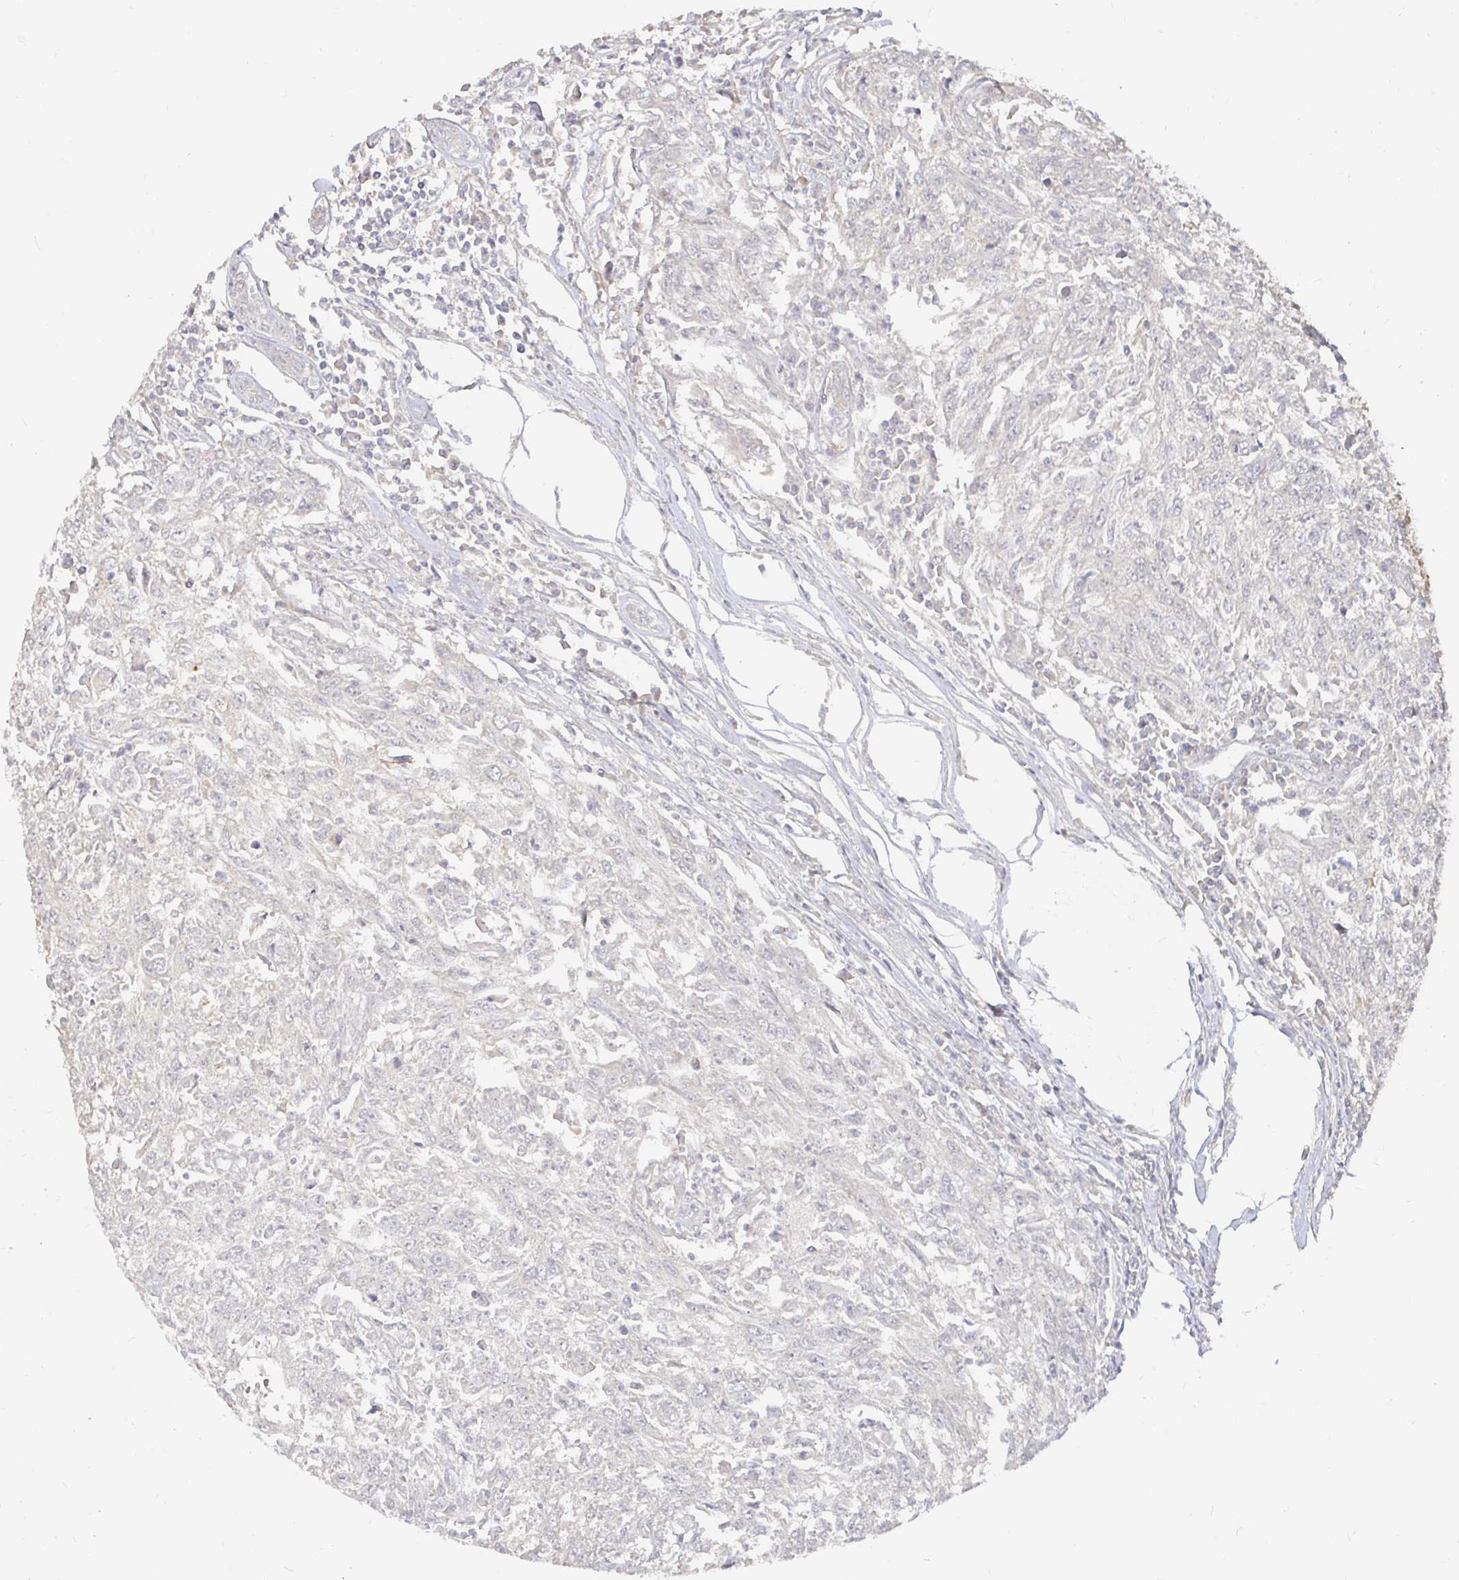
{"staining": {"intensity": "negative", "quantity": "none", "location": "none"}, "tissue": "breast cancer", "cell_type": "Tumor cells", "image_type": "cancer", "snomed": [{"axis": "morphology", "description": "Duct carcinoma"}, {"axis": "topography", "description": "Breast"}], "caption": "A high-resolution photomicrograph shows immunohistochemistry (IHC) staining of breast cancer, which exhibits no significant staining in tumor cells. The staining was performed using DAB (3,3'-diaminobenzidine) to visualize the protein expression in brown, while the nuclei were stained in blue with hematoxylin (Magnification: 20x).", "gene": "LRP5", "patient": {"sex": "female", "age": 50}}